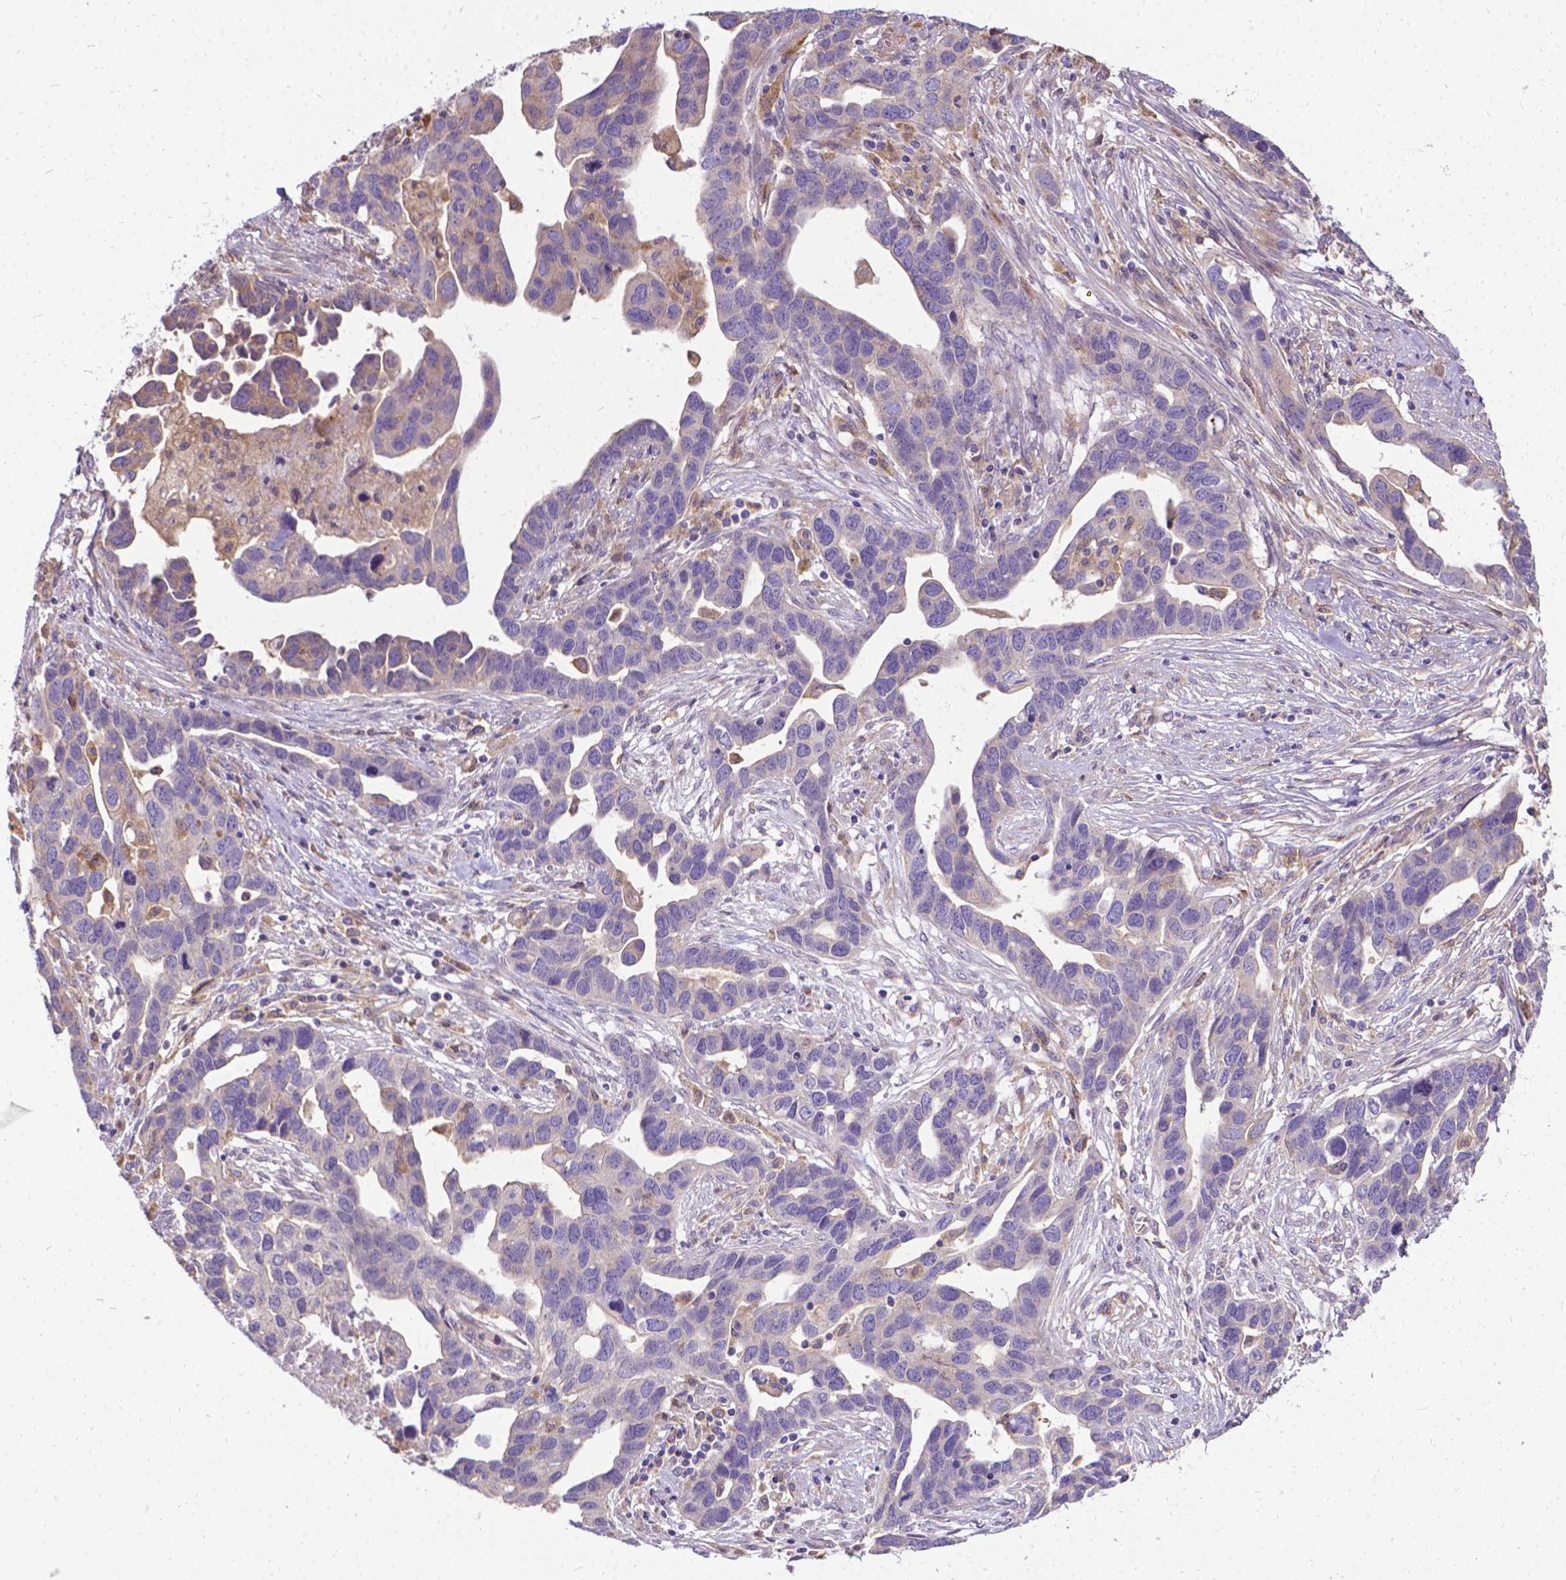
{"staining": {"intensity": "negative", "quantity": "none", "location": "none"}, "tissue": "ovarian cancer", "cell_type": "Tumor cells", "image_type": "cancer", "snomed": [{"axis": "morphology", "description": "Cystadenocarcinoma, serous, NOS"}, {"axis": "topography", "description": "Ovary"}], "caption": "The photomicrograph displays no staining of tumor cells in ovarian cancer.", "gene": "CFAP299", "patient": {"sex": "female", "age": 54}}